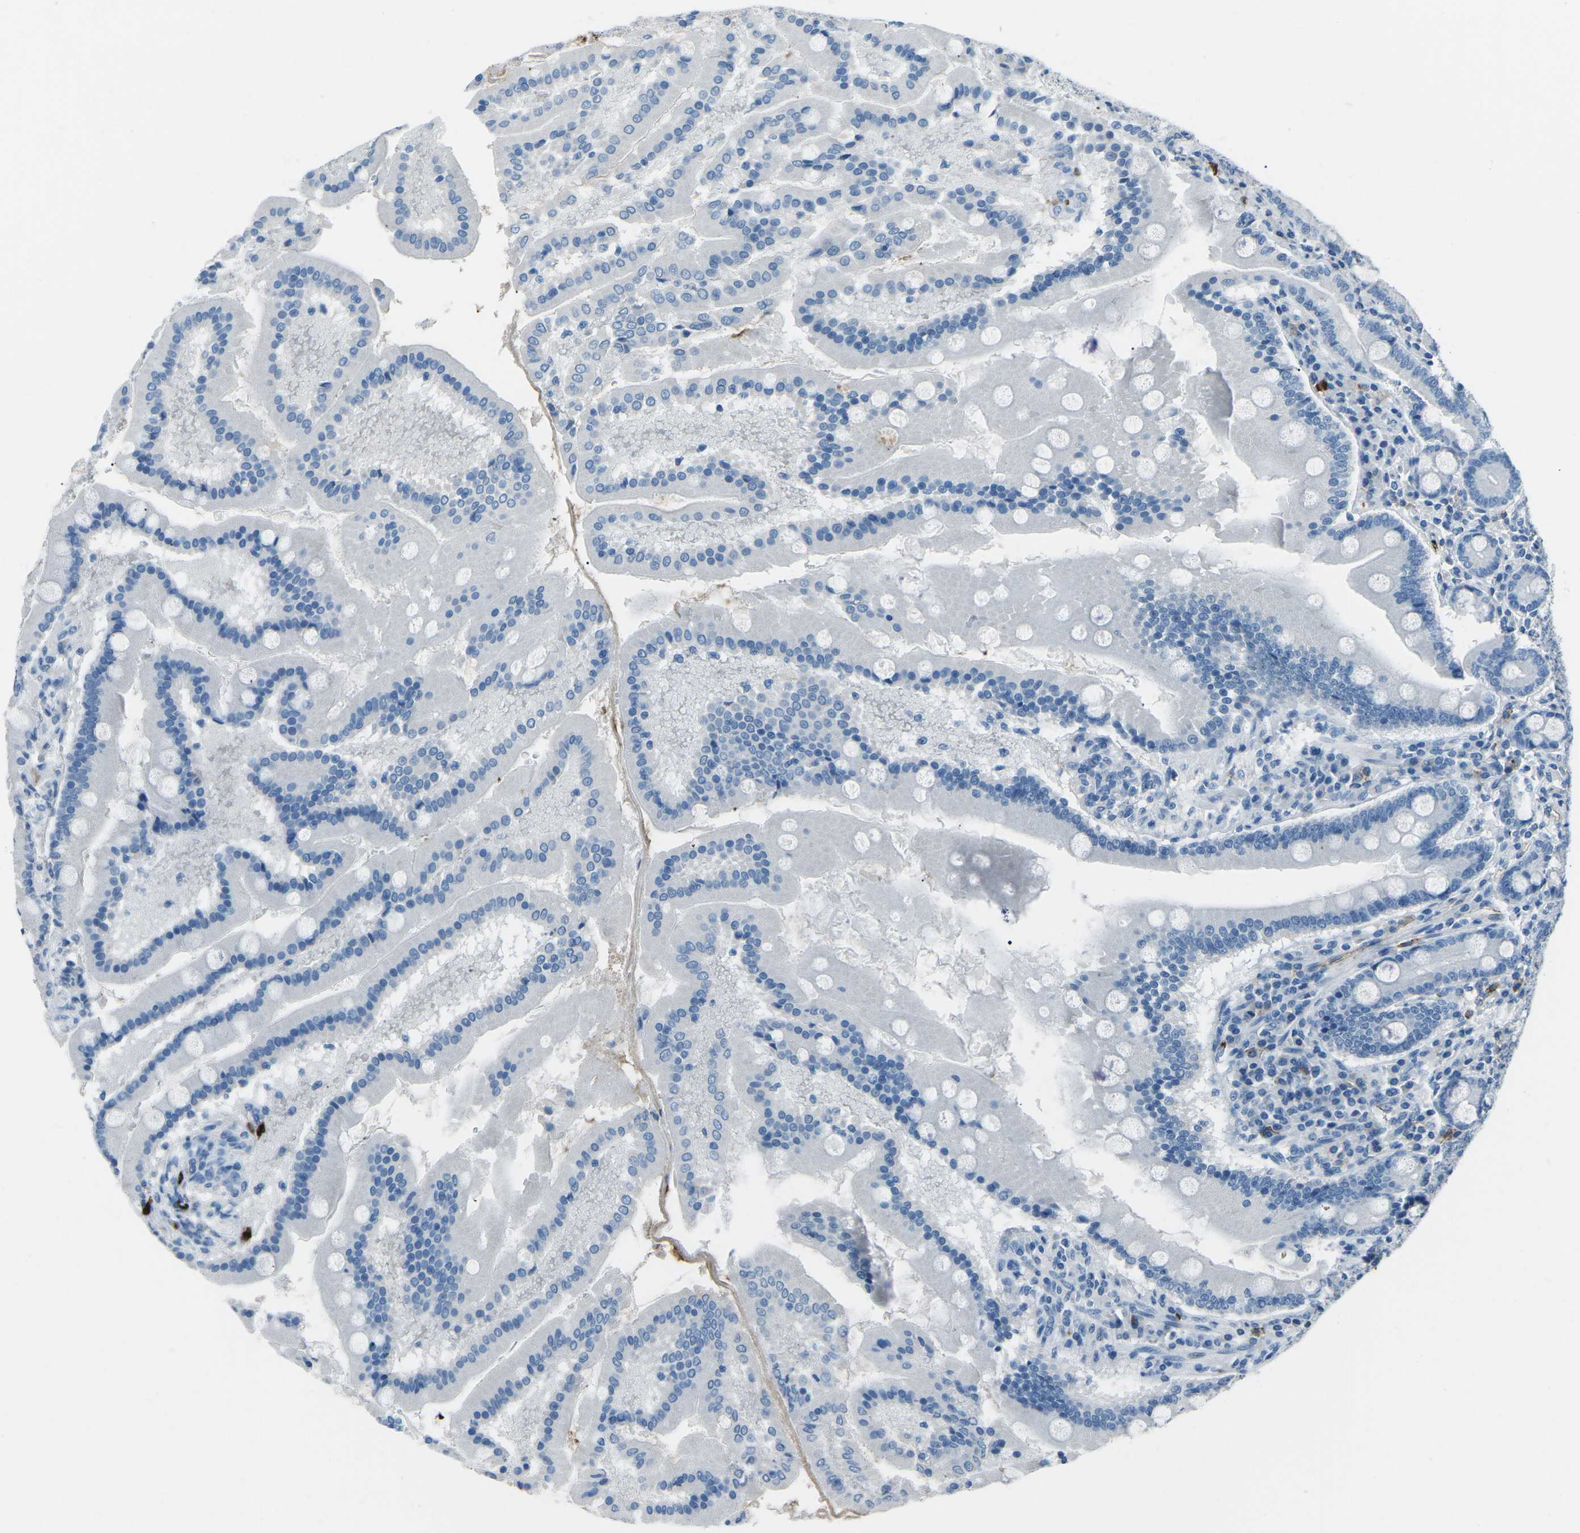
{"staining": {"intensity": "negative", "quantity": "none", "location": "none"}, "tissue": "duodenum", "cell_type": "Glandular cells", "image_type": "normal", "snomed": [{"axis": "morphology", "description": "Normal tissue, NOS"}, {"axis": "topography", "description": "Duodenum"}], "caption": "Benign duodenum was stained to show a protein in brown. There is no significant staining in glandular cells.", "gene": "FCN1", "patient": {"sex": "male", "age": 50}}